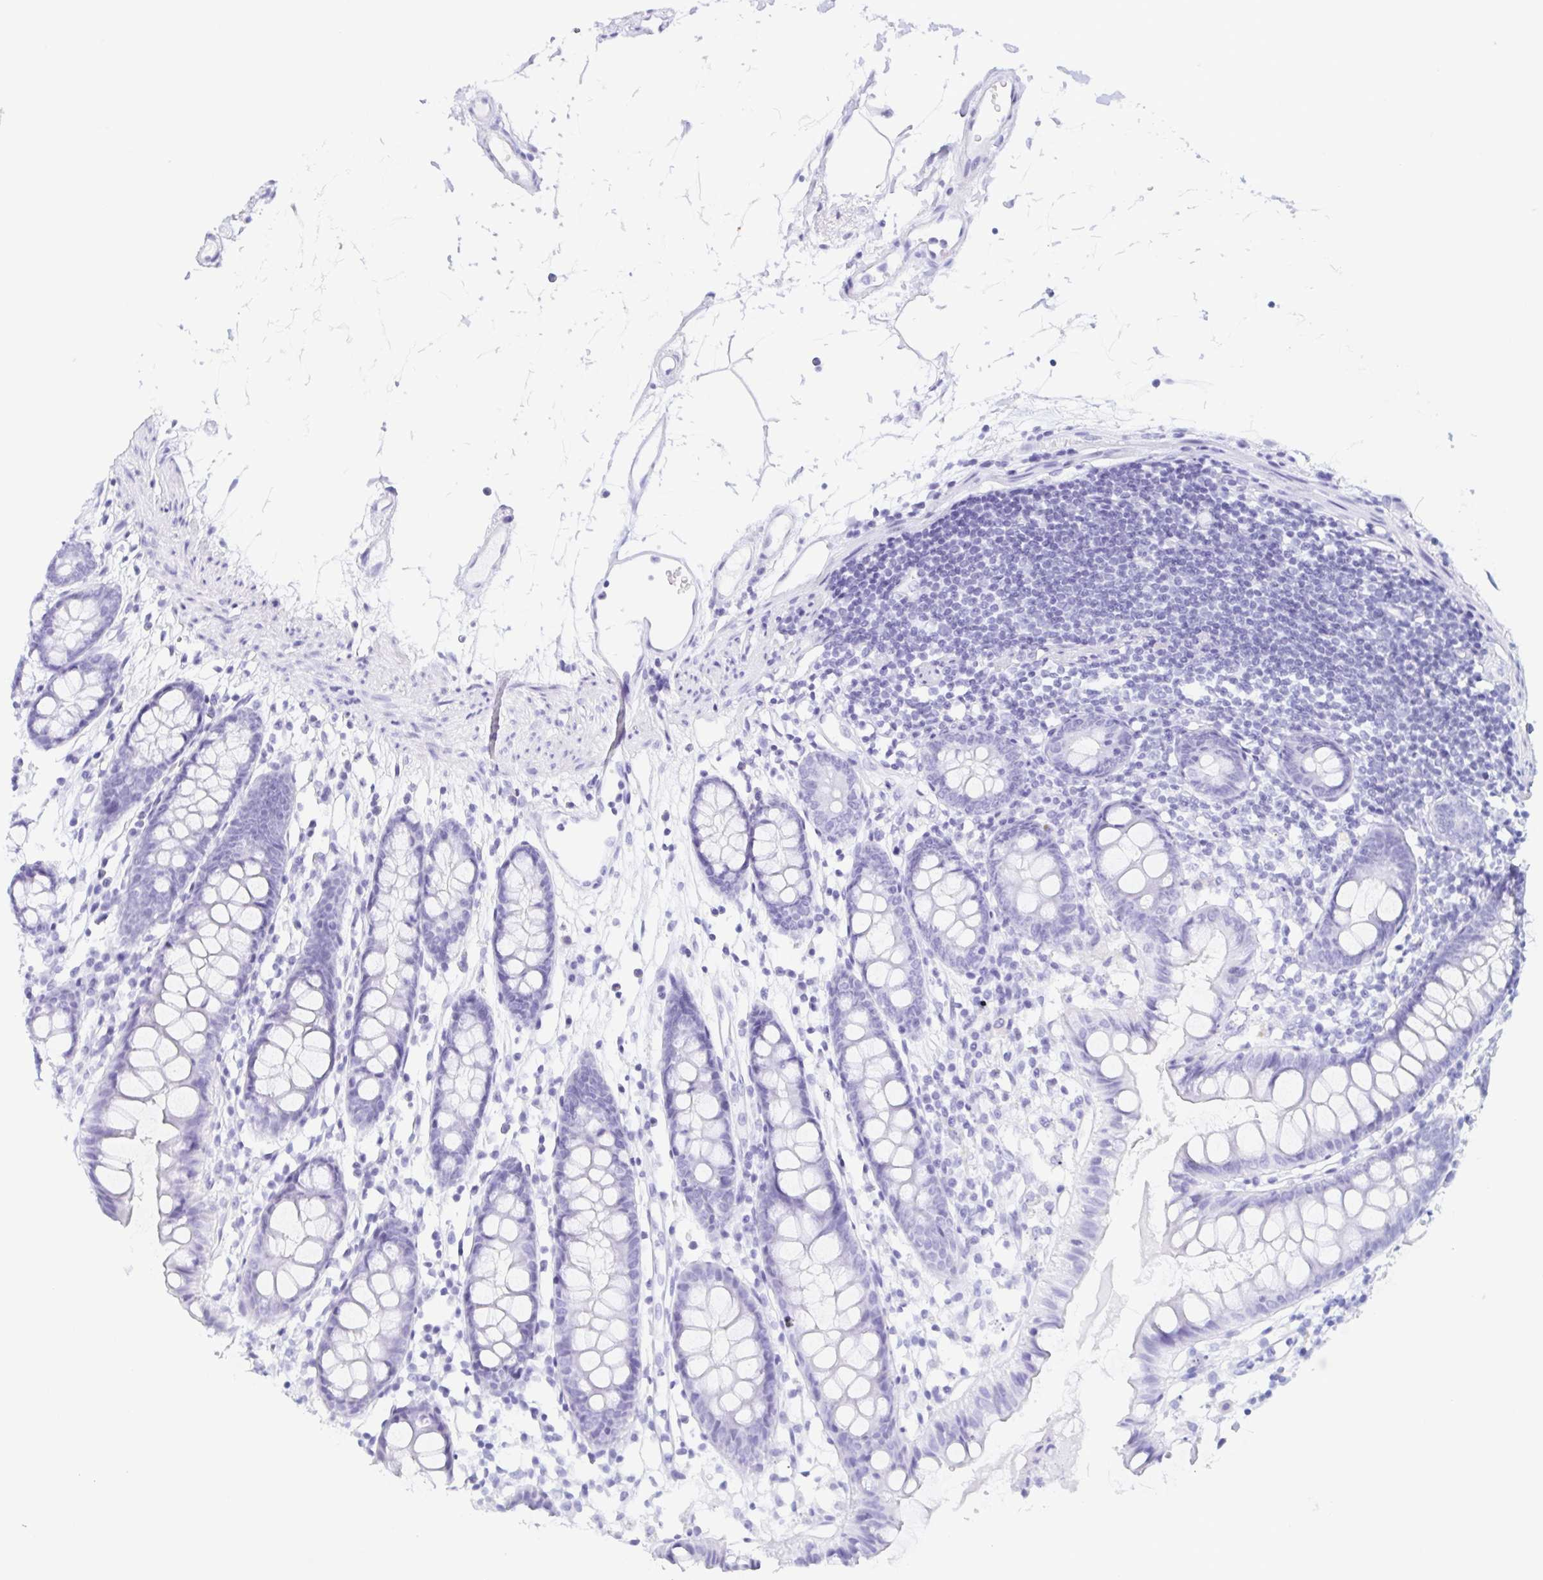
{"staining": {"intensity": "negative", "quantity": "none", "location": "none"}, "tissue": "colon", "cell_type": "Endothelial cells", "image_type": "normal", "snomed": [{"axis": "morphology", "description": "Normal tissue, NOS"}, {"axis": "topography", "description": "Colon"}], "caption": "The micrograph reveals no staining of endothelial cells in normal colon. The staining is performed using DAB (3,3'-diaminobenzidine) brown chromogen with nuclei counter-stained in using hematoxylin.", "gene": "LDLRAD1", "patient": {"sex": "female", "age": 84}}